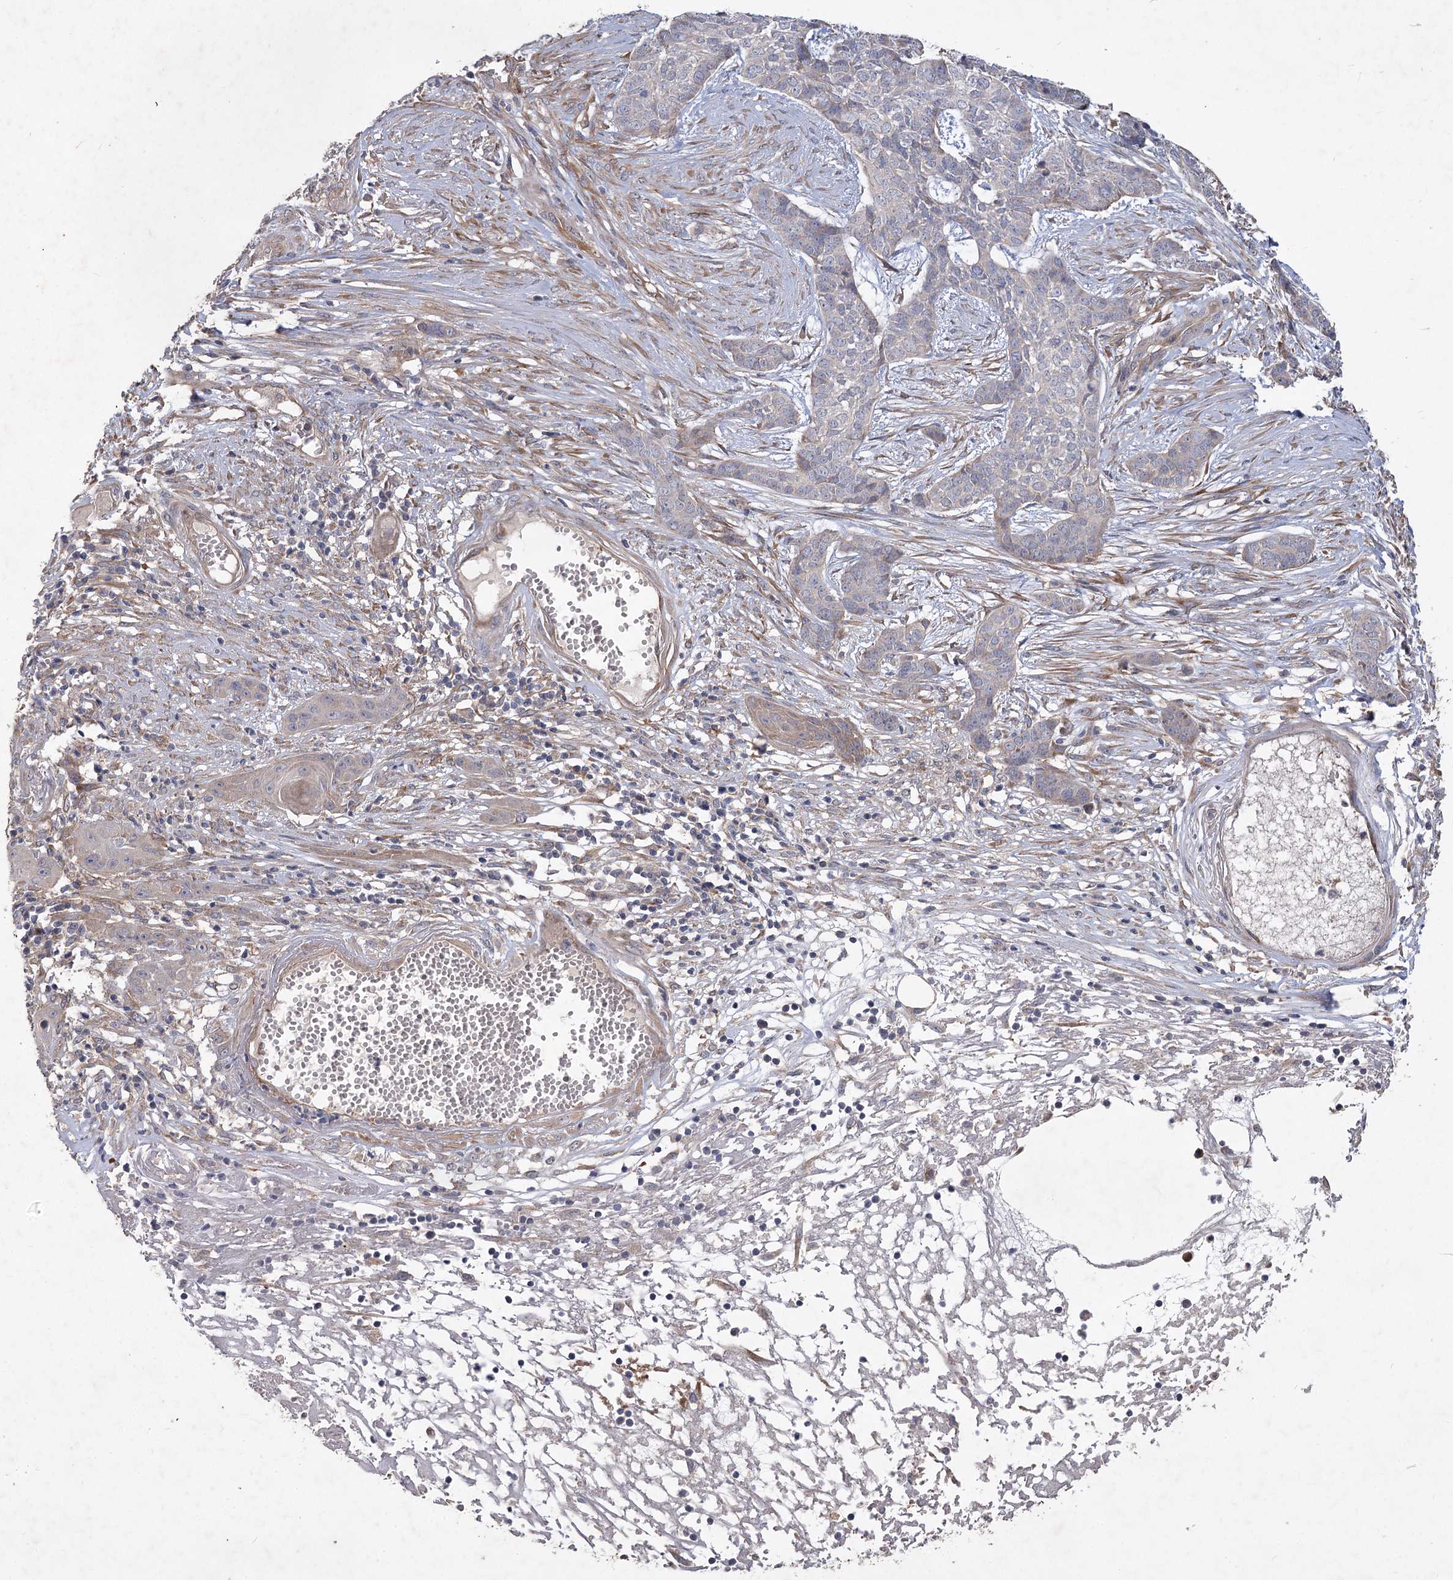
{"staining": {"intensity": "negative", "quantity": "none", "location": "none"}, "tissue": "skin cancer", "cell_type": "Tumor cells", "image_type": "cancer", "snomed": [{"axis": "morphology", "description": "Basal cell carcinoma"}, {"axis": "topography", "description": "Skin"}], "caption": "Skin cancer was stained to show a protein in brown. There is no significant staining in tumor cells.", "gene": "RIN2", "patient": {"sex": "female", "age": 64}}